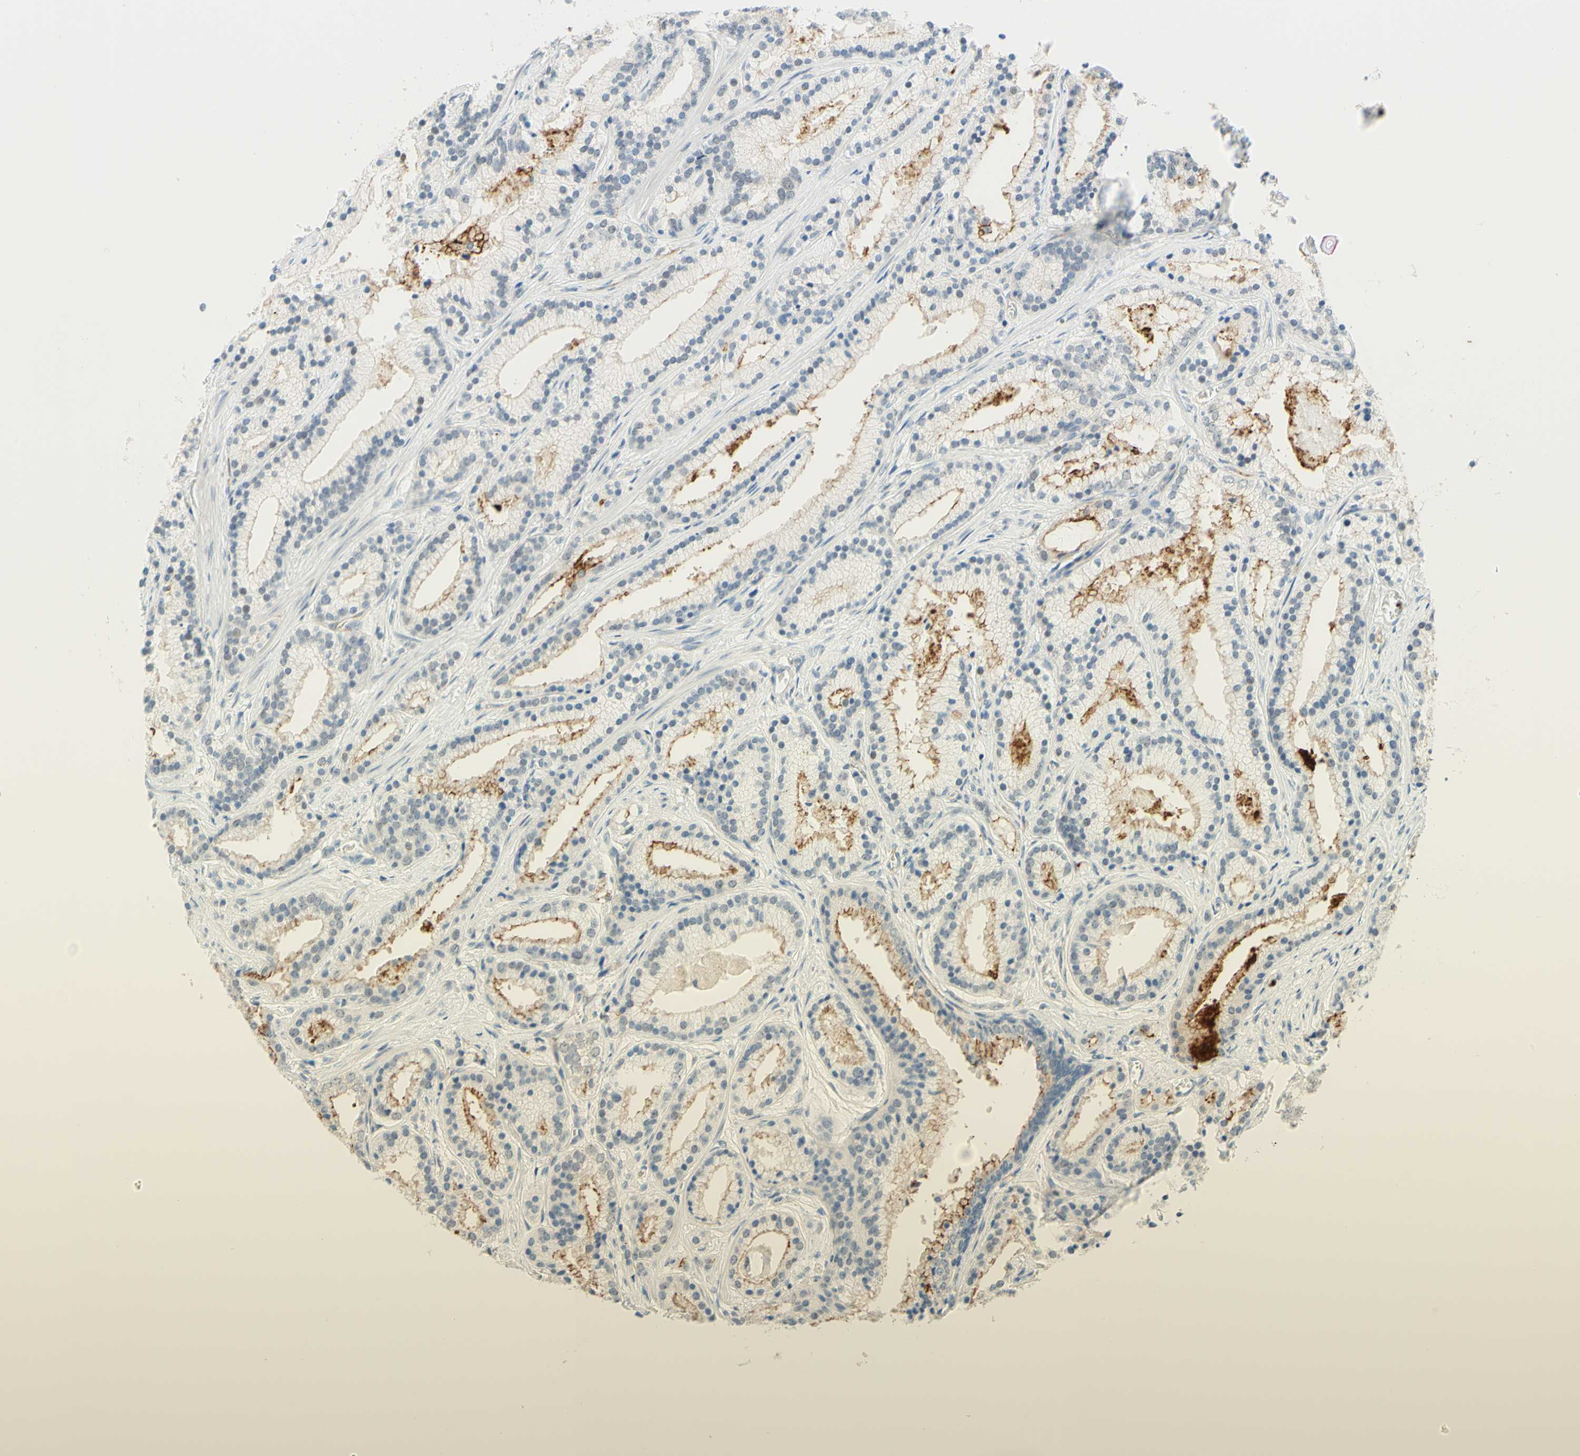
{"staining": {"intensity": "moderate", "quantity": "<25%", "location": "cytoplasmic/membranous"}, "tissue": "prostate cancer", "cell_type": "Tumor cells", "image_type": "cancer", "snomed": [{"axis": "morphology", "description": "Adenocarcinoma, Low grade"}, {"axis": "topography", "description": "Prostate"}], "caption": "Immunohistochemical staining of human low-grade adenocarcinoma (prostate) displays low levels of moderate cytoplasmic/membranous protein staining in about <25% of tumor cells.", "gene": "TREM2", "patient": {"sex": "male", "age": 59}}